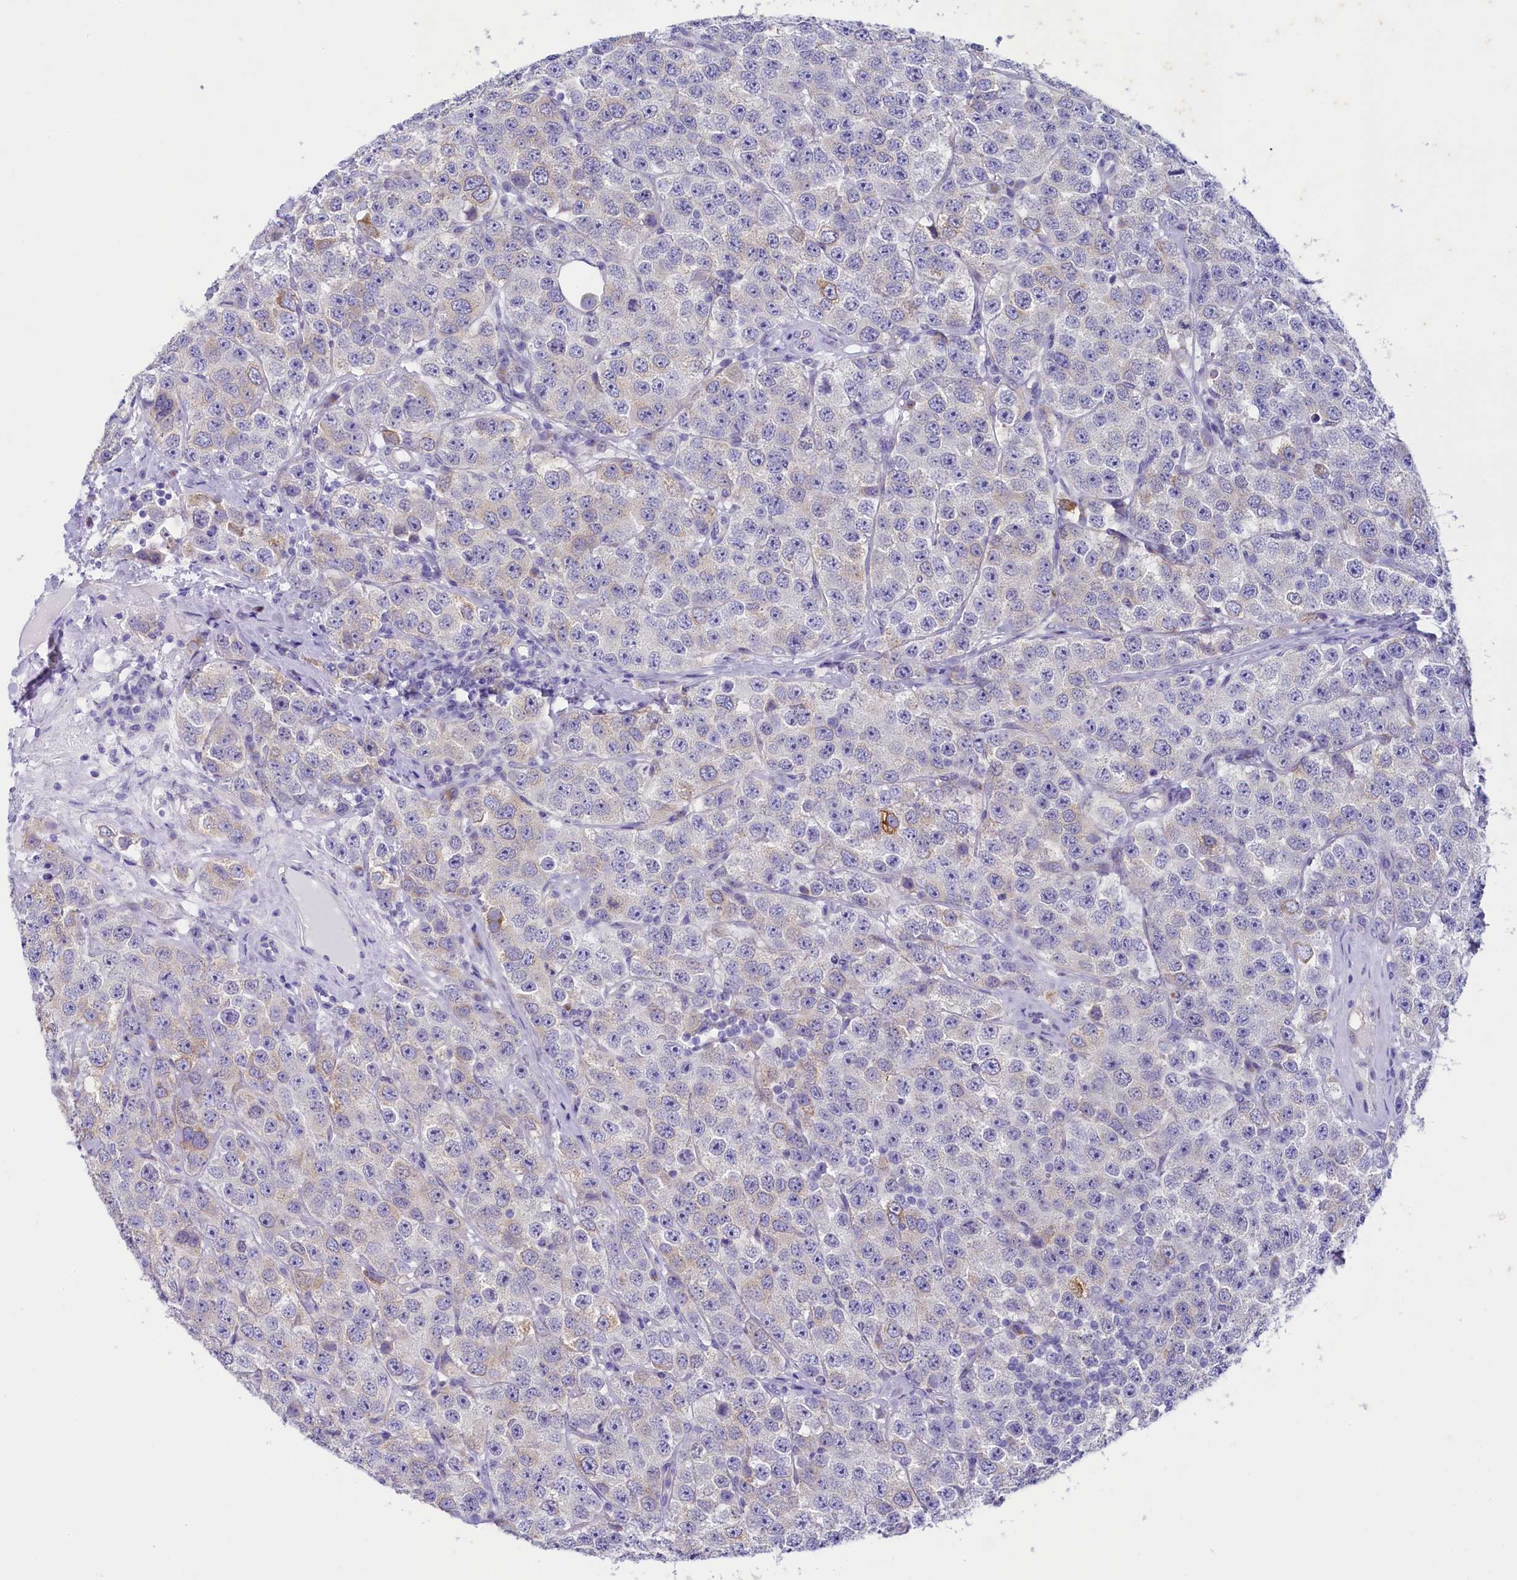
{"staining": {"intensity": "weak", "quantity": "<25%", "location": "cytoplasmic/membranous"}, "tissue": "testis cancer", "cell_type": "Tumor cells", "image_type": "cancer", "snomed": [{"axis": "morphology", "description": "Seminoma, NOS"}, {"axis": "topography", "description": "Testis"}], "caption": "DAB (3,3'-diaminobenzidine) immunohistochemical staining of testis seminoma displays no significant expression in tumor cells.", "gene": "SKA3", "patient": {"sex": "male", "age": 28}}